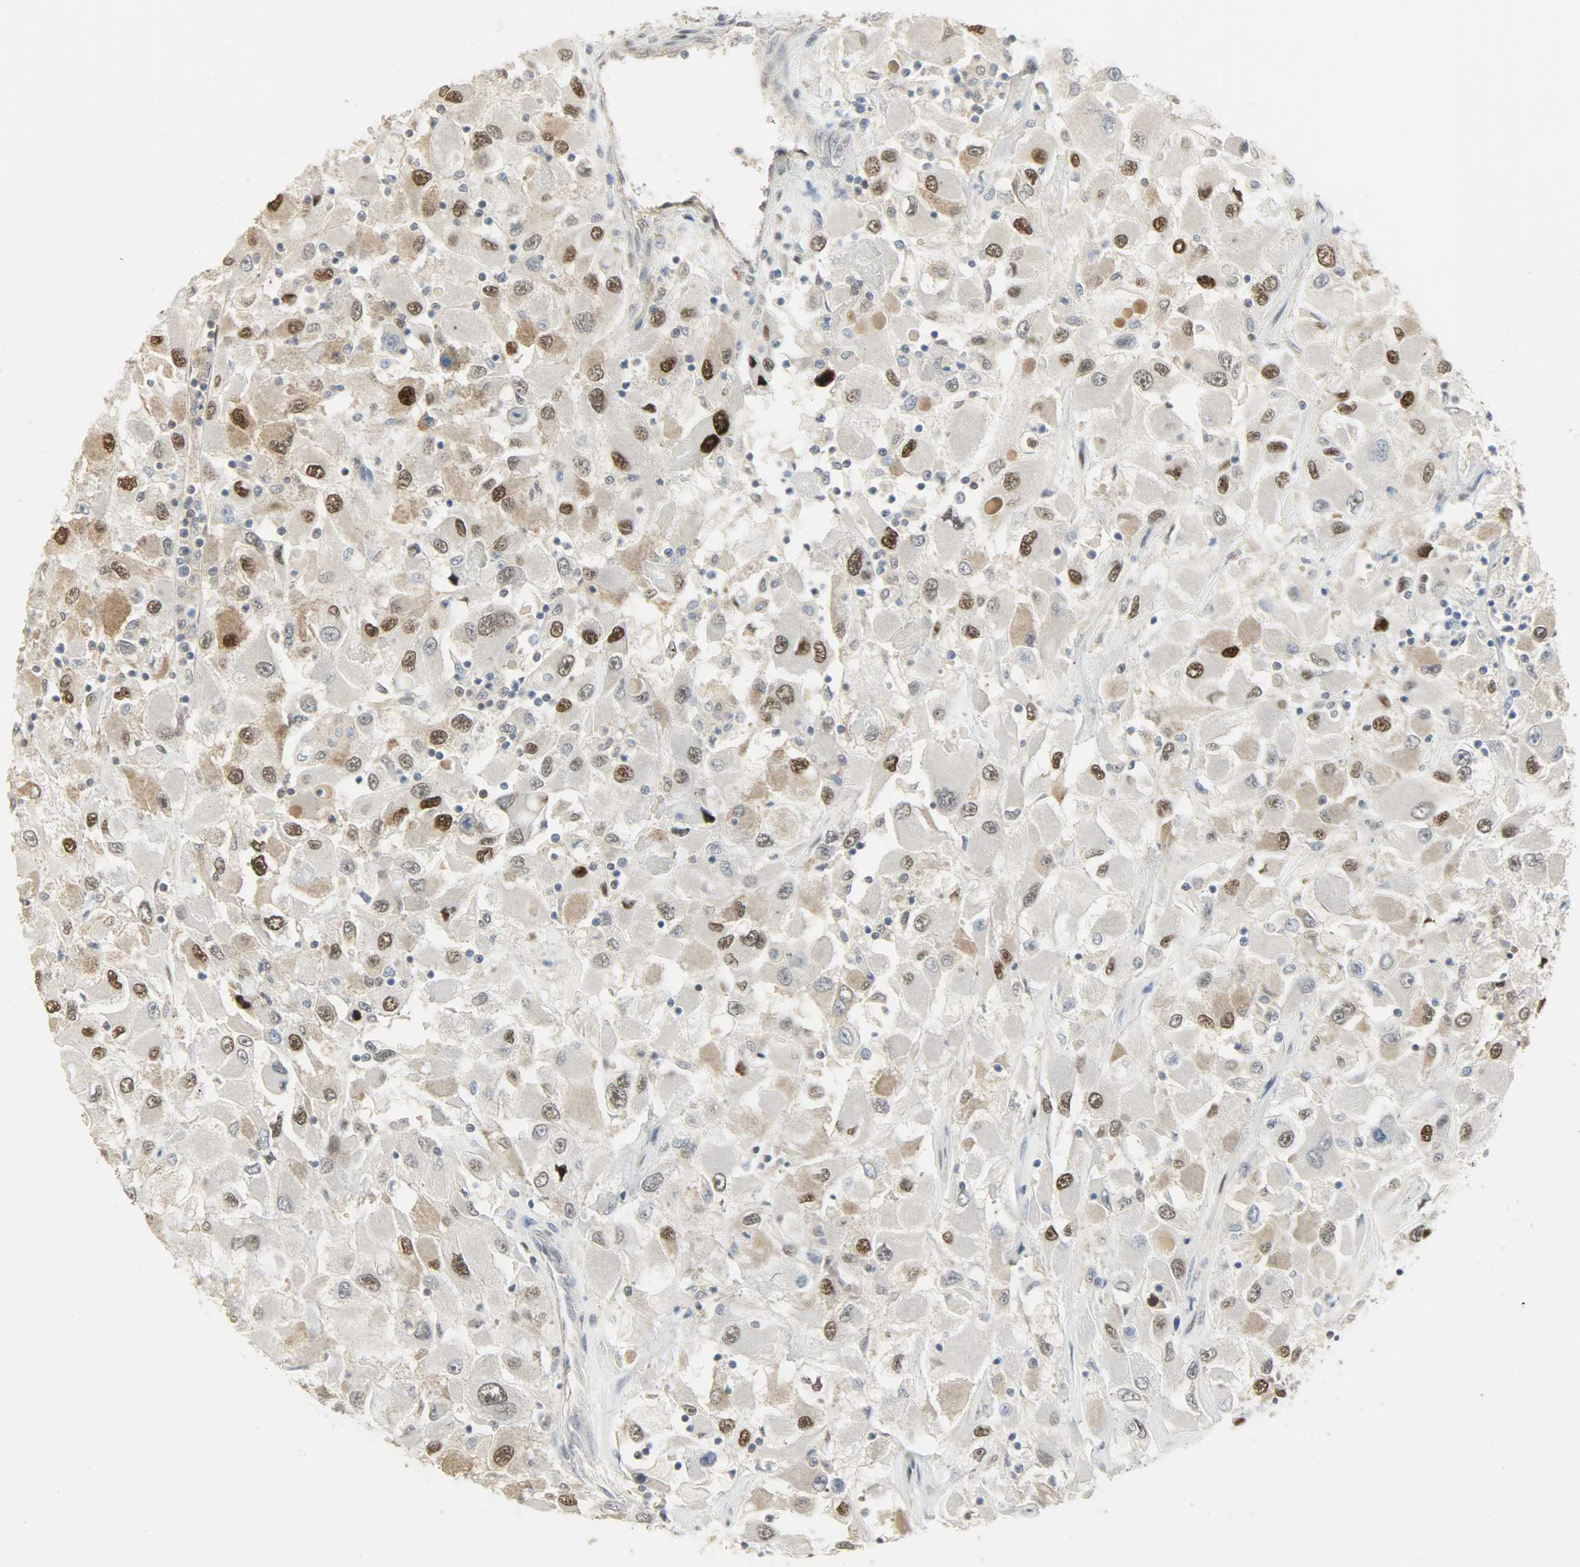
{"staining": {"intensity": "strong", "quantity": "25%-75%", "location": "nuclear"}, "tissue": "renal cancer", "cell_type": "Tumor cells", "image_type": "cancer", "snomed": [{"axis": "morphology", "description": "Adenocarcinoma, NOS"}, {"axis": "topography", "description": "Kidney"}], "caption": "Adenocarcinoma (renal) tissue reveals strong nuclear staining in about 25%-75% of tumor cells, visualized by immunohistochemistry.", "gene": "NPEPL1", "patient": {"sex": "female", "age": 52}}